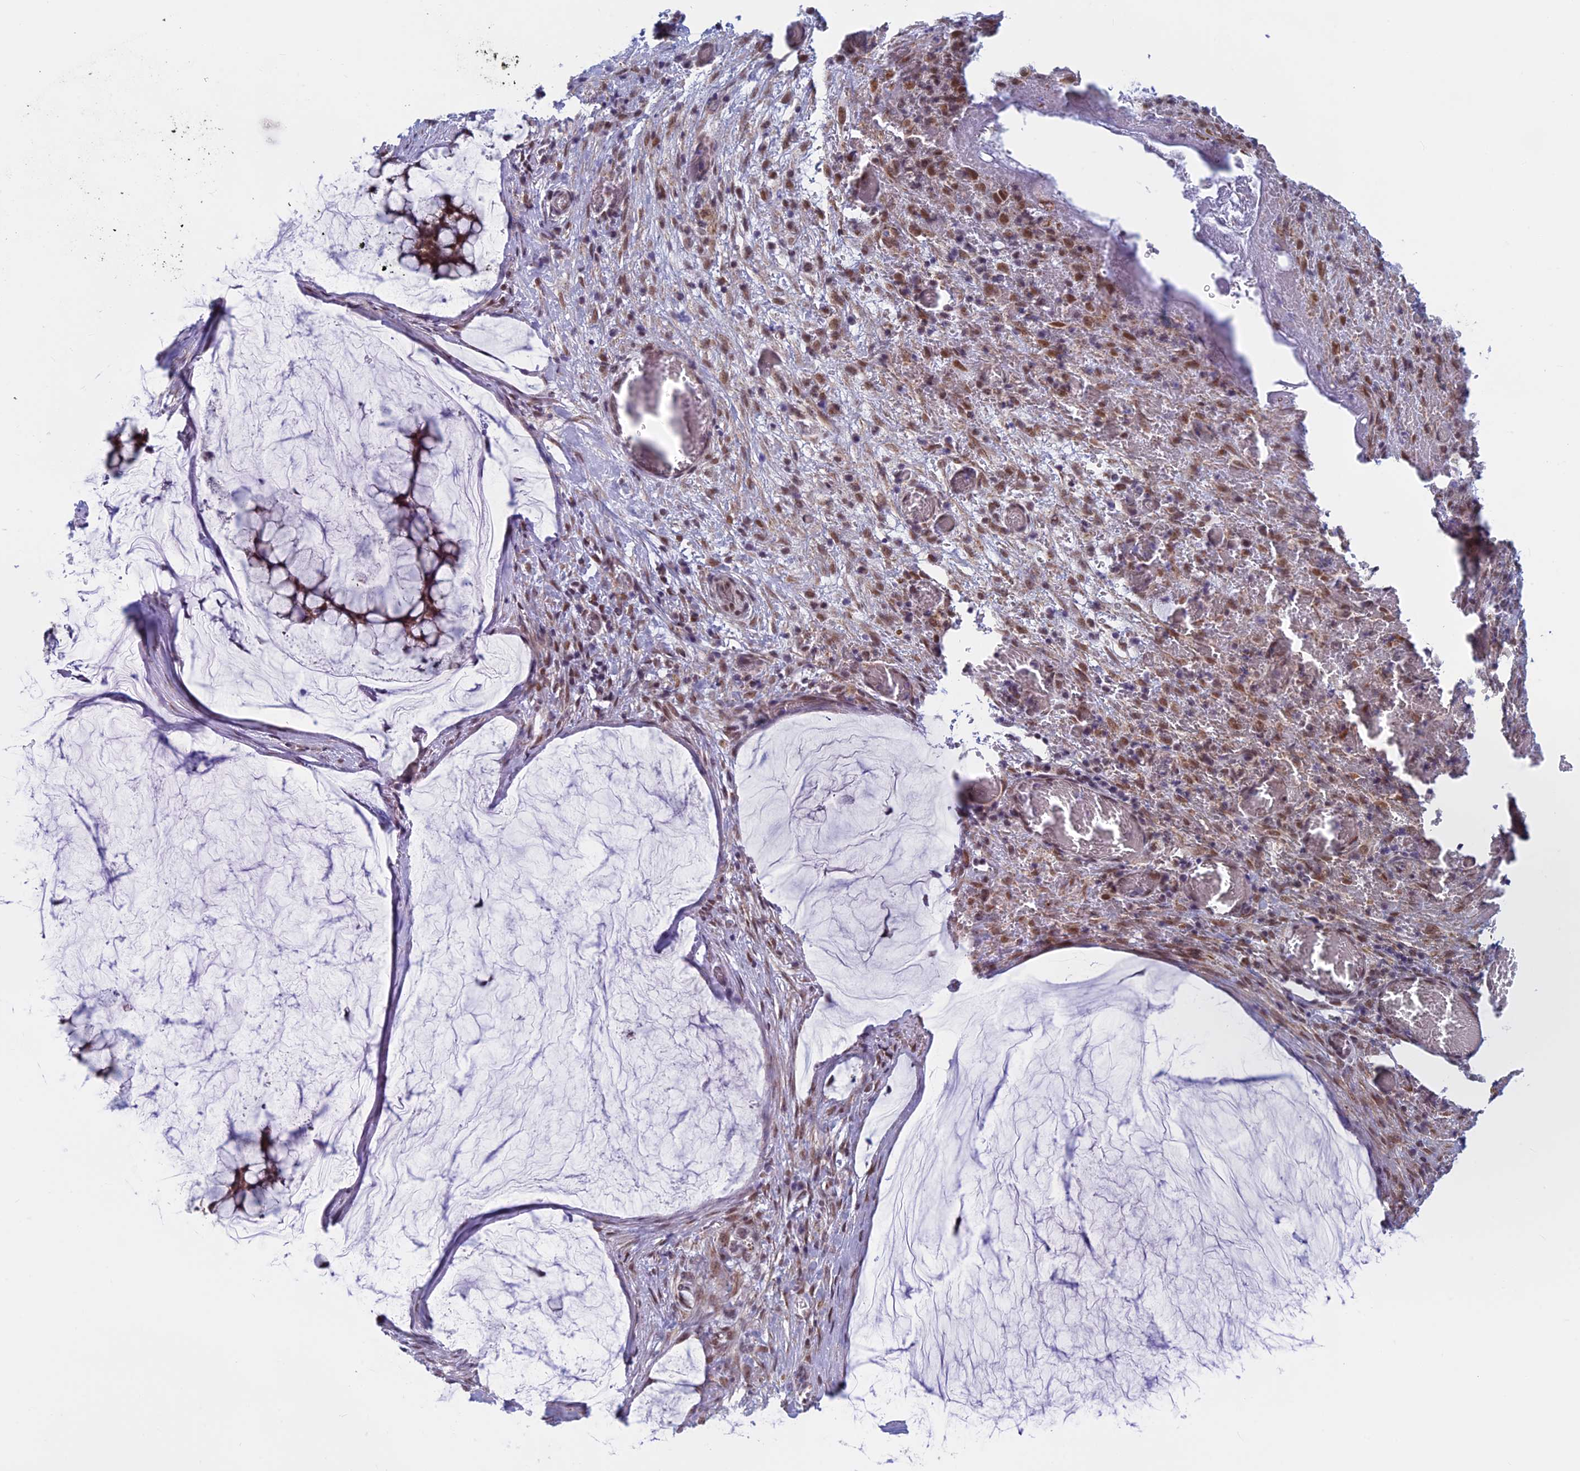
{"staining": {"intensity": "moderate", "quantity": ">75%", "location": "nuclear"}, "tissue": "ovarian cancer", "cell_type": "Tumor cells", "image_type": "cancer", "snomed": [{"axis": "morphology", "description": "Cystadenocarcinoma, mucinous, NOS"}, {"axis": "topography", "description": "Ovary"}], "caption": "A photomicrograph showing moderate nuclear positivity in approximately >75% of tumor cells in ovarian cancer, as visualized by brown immunohistochemical staining.", "gene": "ASH2L", "patient": {"sex": "female", "age": 42}}